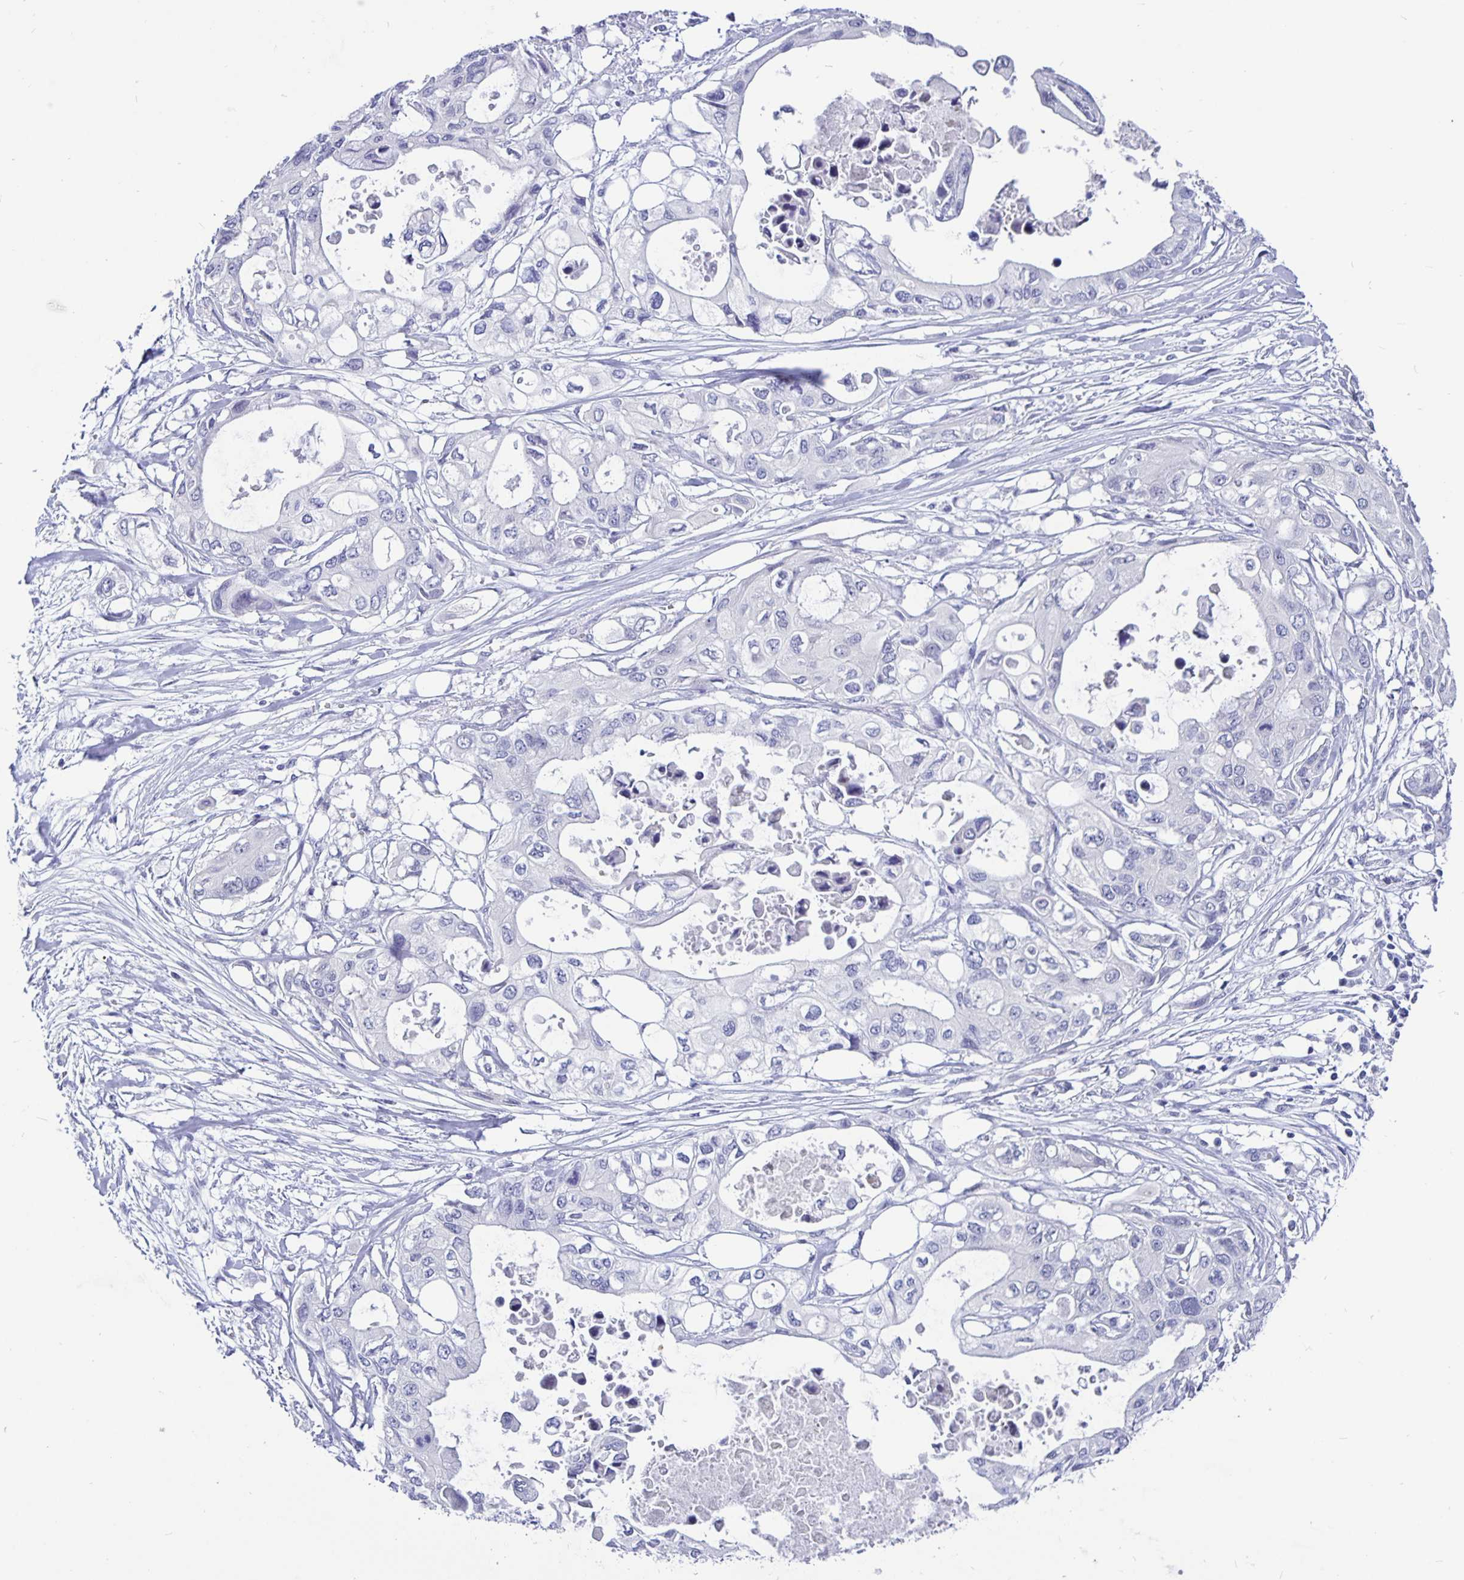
{"staining": {"intensity": "negative", "quantity": "none", "location": "none"}, "tissue": "pancreatic cancer", "cell_type": "Tumor cells", "image_type": "cancer", "snomed": [{"axis": "morphology", "description": "Adenocarcinoma, NOS"}, {"axis": "topography", "description": "Pancreas"}], "caption": "Image shows no protein staining in tumor cells of pancreatic cancer (adenocarcinoma) tissue.", "gene": "ODF3B", "patient": {"sex": "female", "age": 63}}